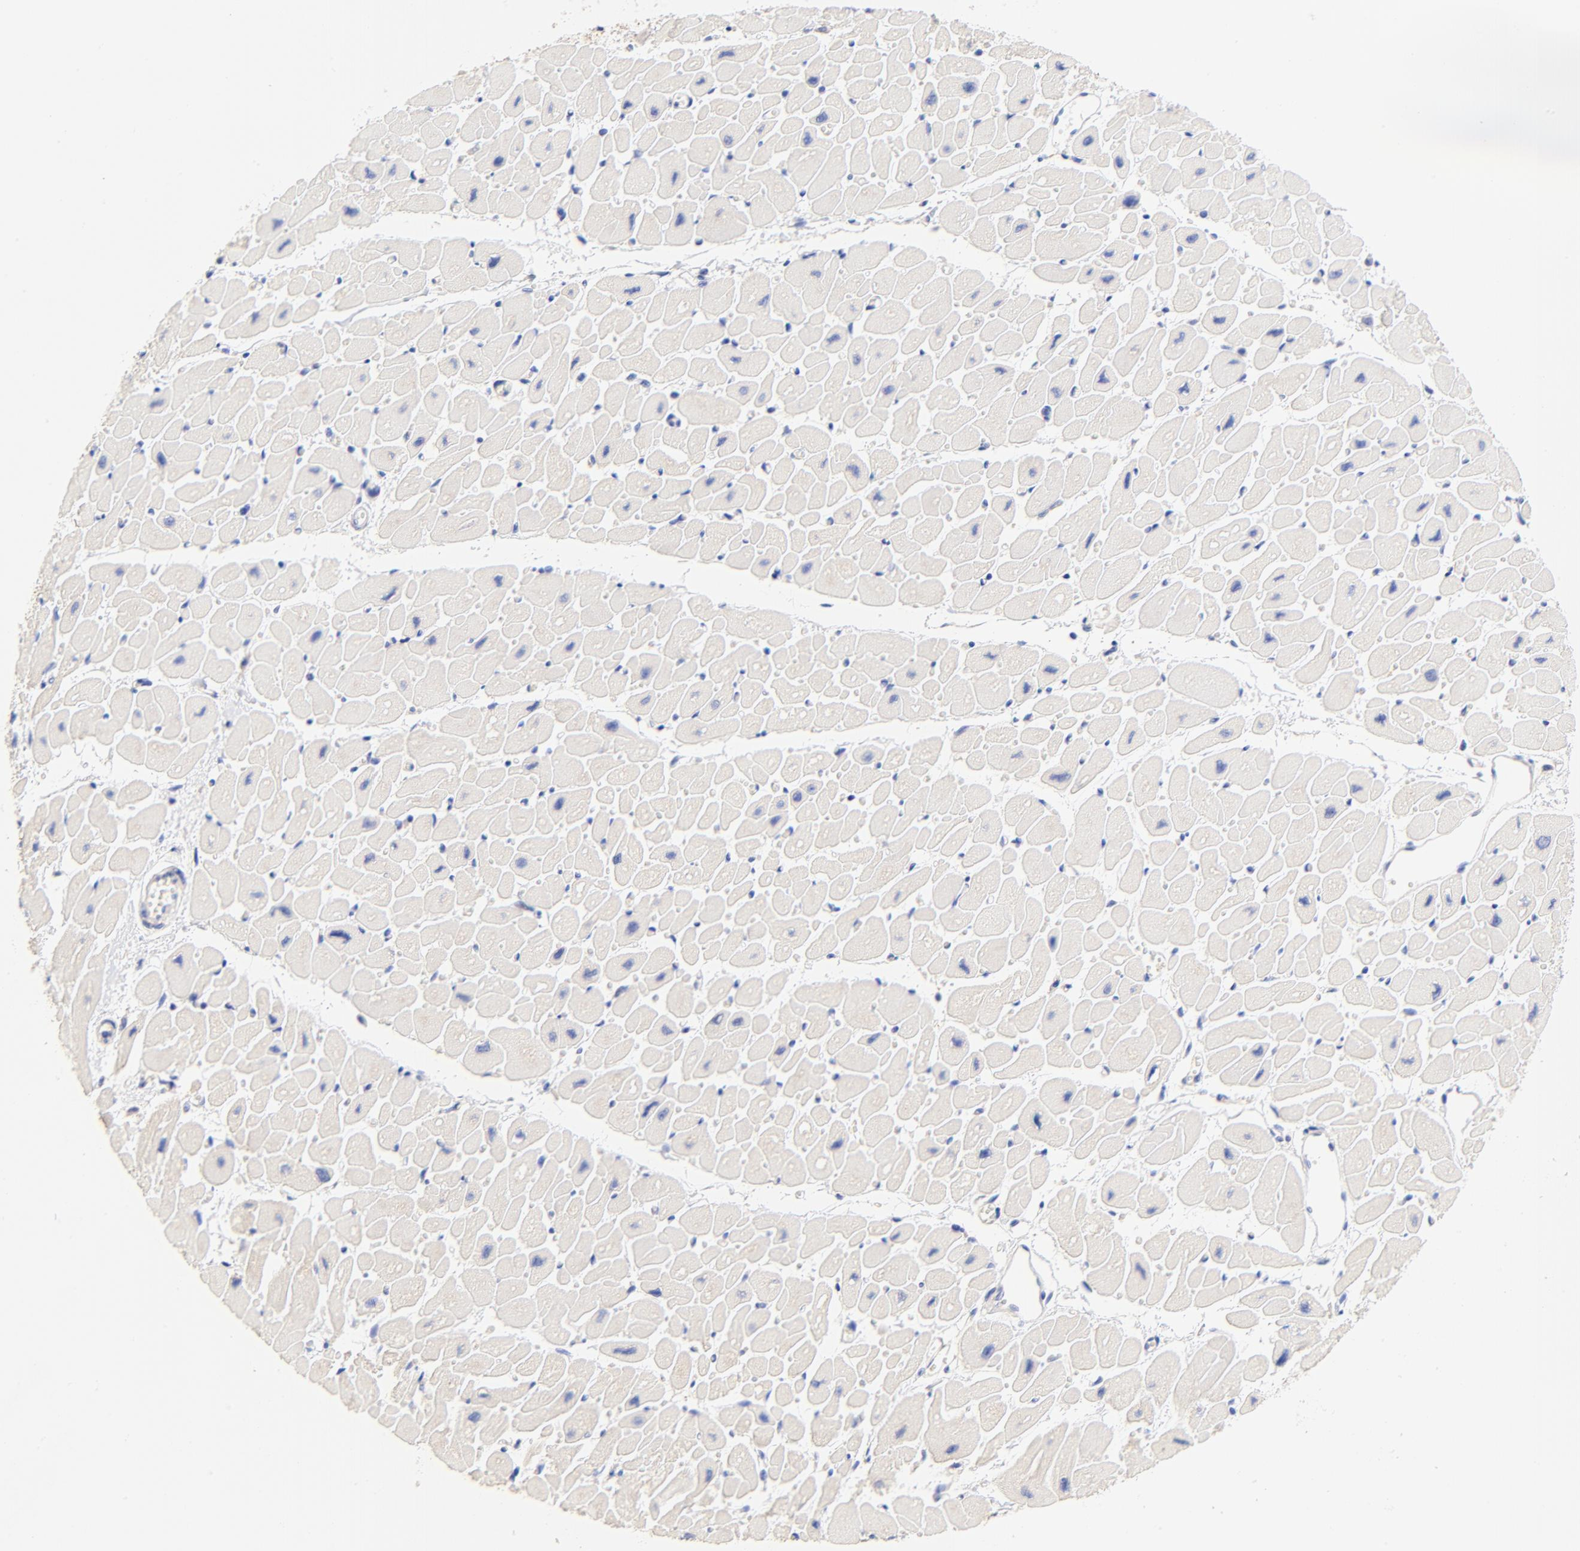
{"staining": {"intensity": "negative", "quantity": "none", "location": "none"}, "tissue": "heart muscle", "cell_type": "Cardiomyocytes", "image_type": "normal", "snomed": [{"axis": "morphology", "description": "Normal tissue, NOS"}, {"axis": "topography", "description": "Heart"}], "caption": "Heart muscle stained for a protein using immunohistochemistry demonstrates no staining cardiomyocytes.", "gene": "PTK7", "patient": {"sex": "female", "age": 54}}